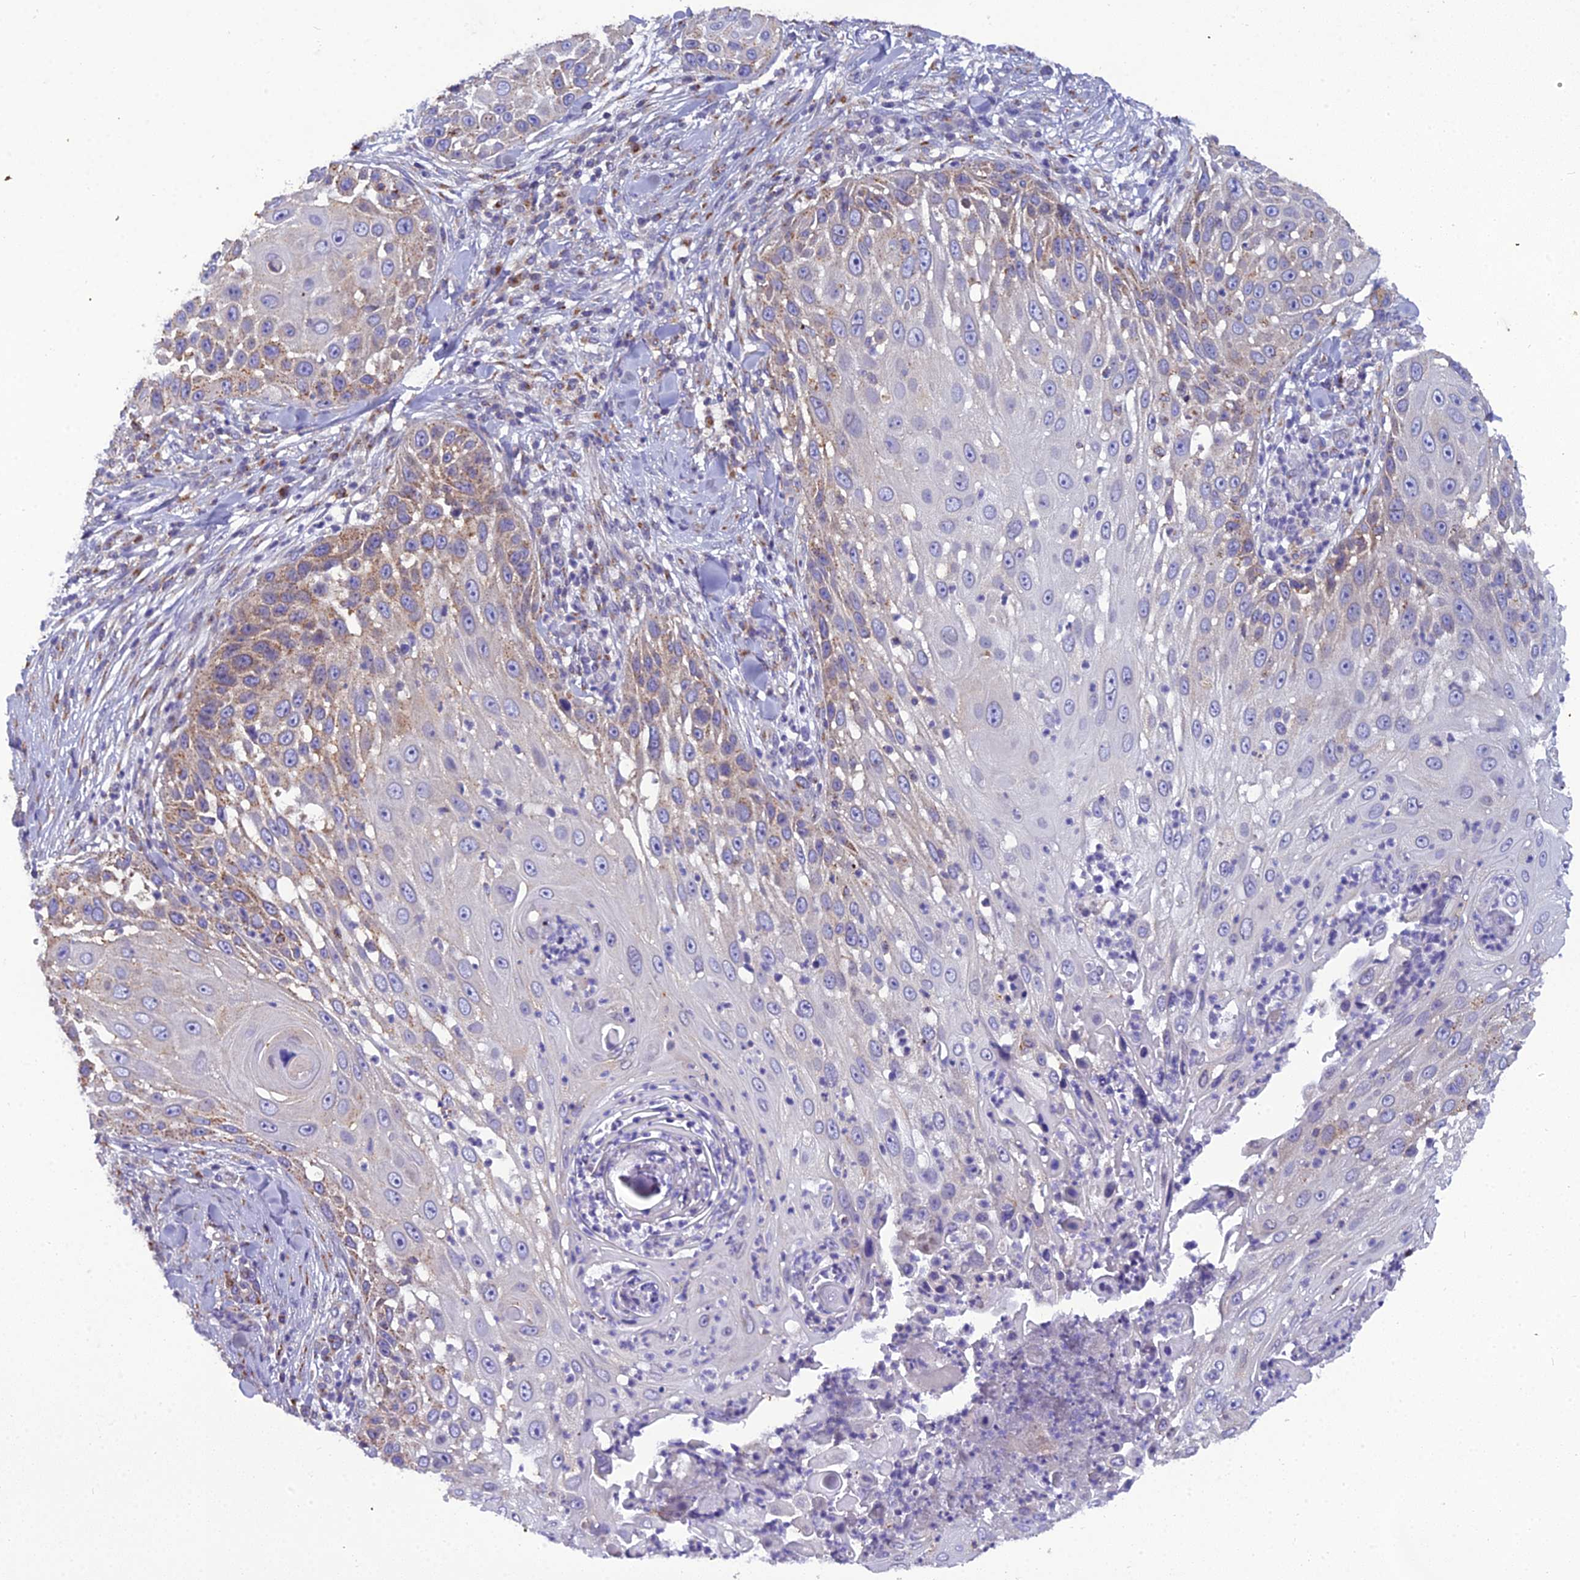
{"staining": {"intensity": "moderate", "quantity": "<25%", "location": "cytoplasmic/membranous"}, "tissue": "skin cancer", "cell_type": "Tumor cells", "image_type": "cancer", "snomed": [{"axis": "morphology", "description": "Squamous cell carcinoma, NOS"}, {"axis": "topography", "description": "Skin"}], "caption": "This photomicrograph shows squamous cell carcinoma (skin) stained with immunohistochemistry (IHC) to label a protein in brown. The cytoplasmic/membranous of tumor cells show moderate positivity for the protein. Nuclei are counter-stained blue.", "gene": "GOLPH3", "patient": {"sex": "female", "age": 44}}